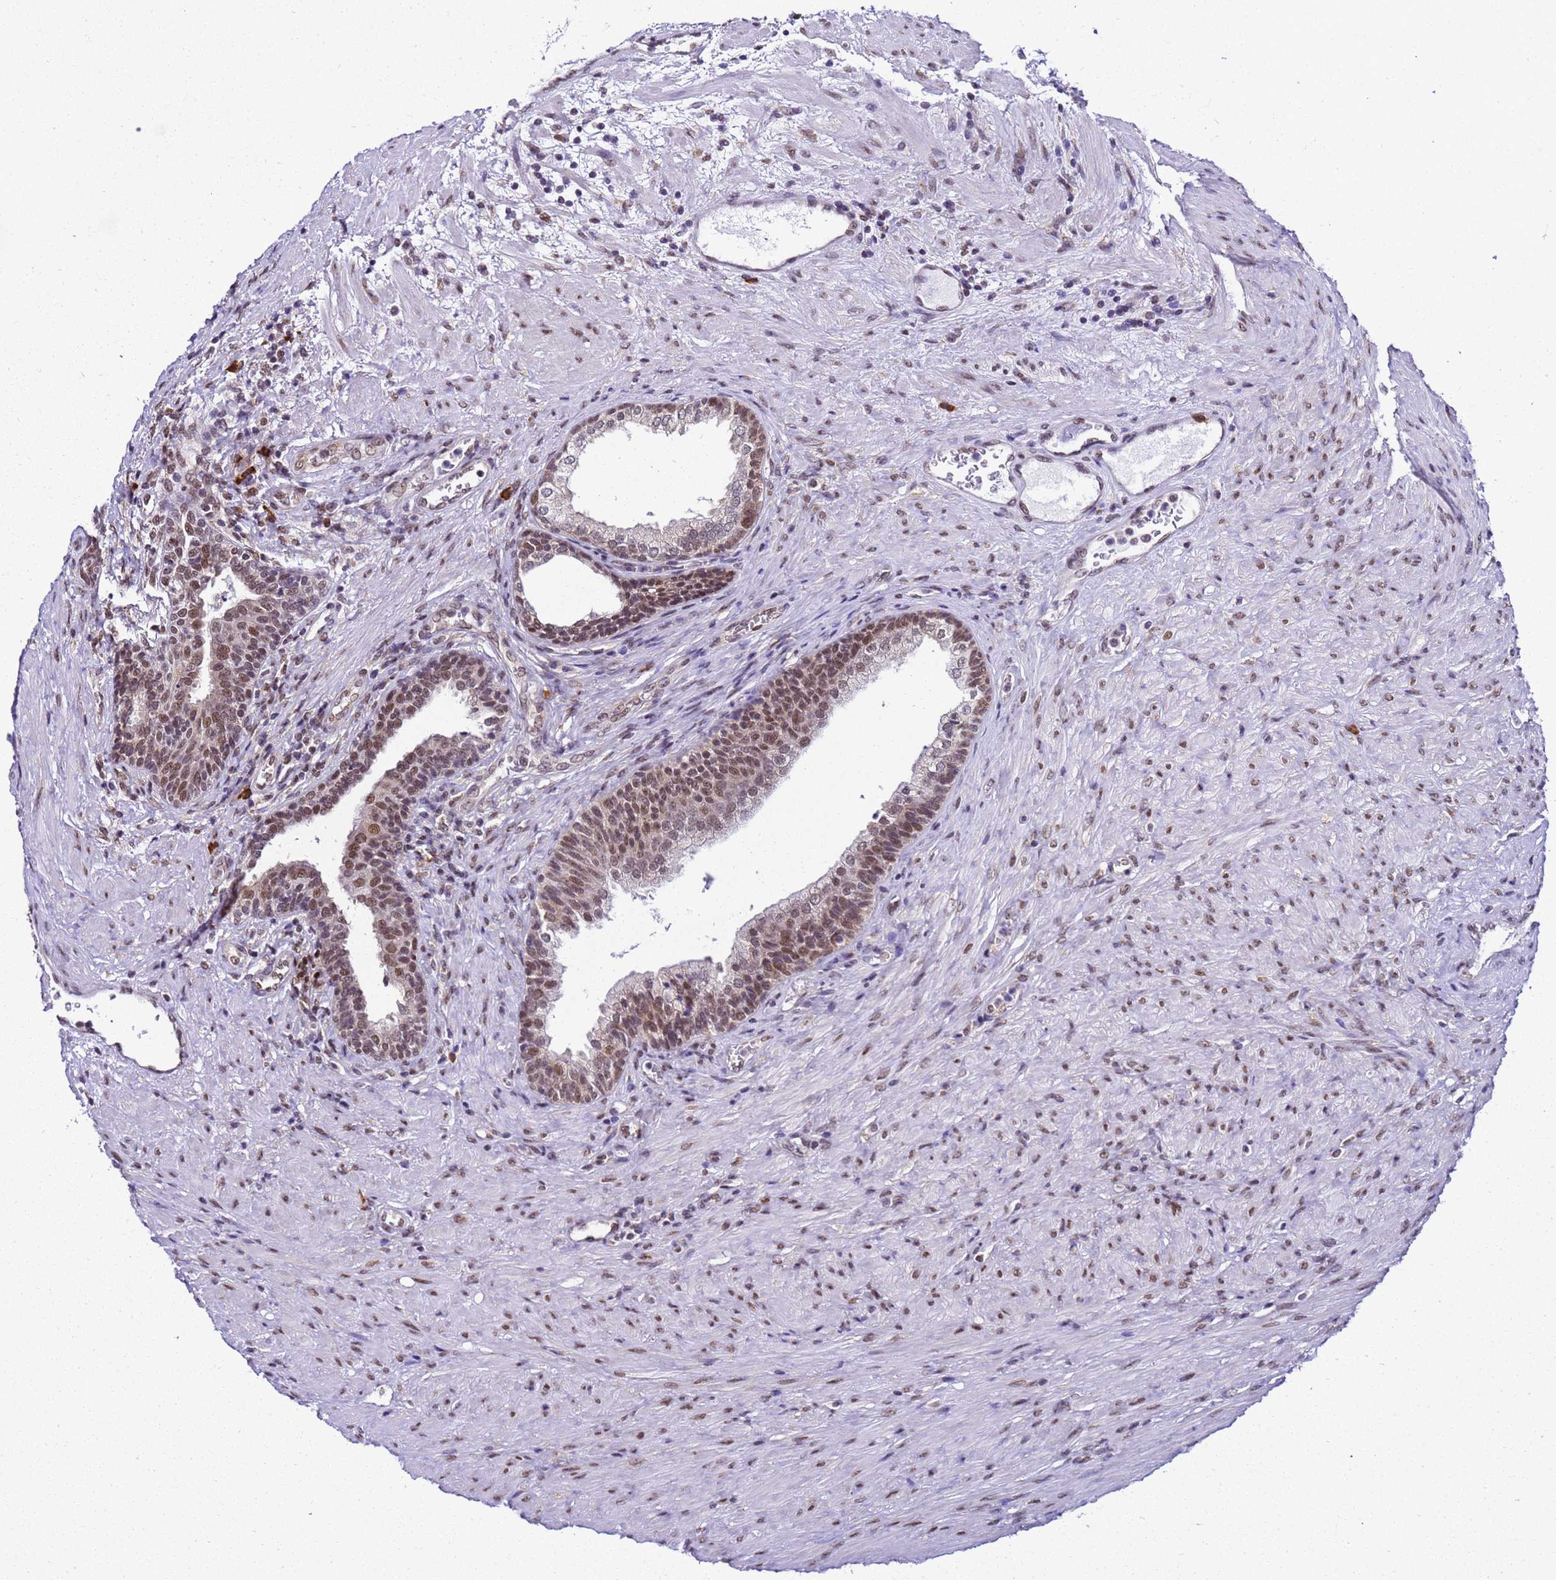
{"staining": {"intensity": "moderate", "quantity": ">75%", "location": "nuclear"}, "tissue": "prostate", "cell_type": "Glandular cells", "image_type": "normal", "snomed": [{"axis": "morphology", "description": "Normal tissue, NOS"}, {"axis": "topography", "description": "Prostate"}], "caption": "Unremarkable prostate shows moderate nuclear positivity in about >75% of glandular cells The staining was performed using DAB (3,3'-diaminobenzidine), with brown indicating positive protein expression. Nuclei are stained blue with hematoxylin..", "gene": "SMN1", "patient": {"sex": "male", "age": 76}}